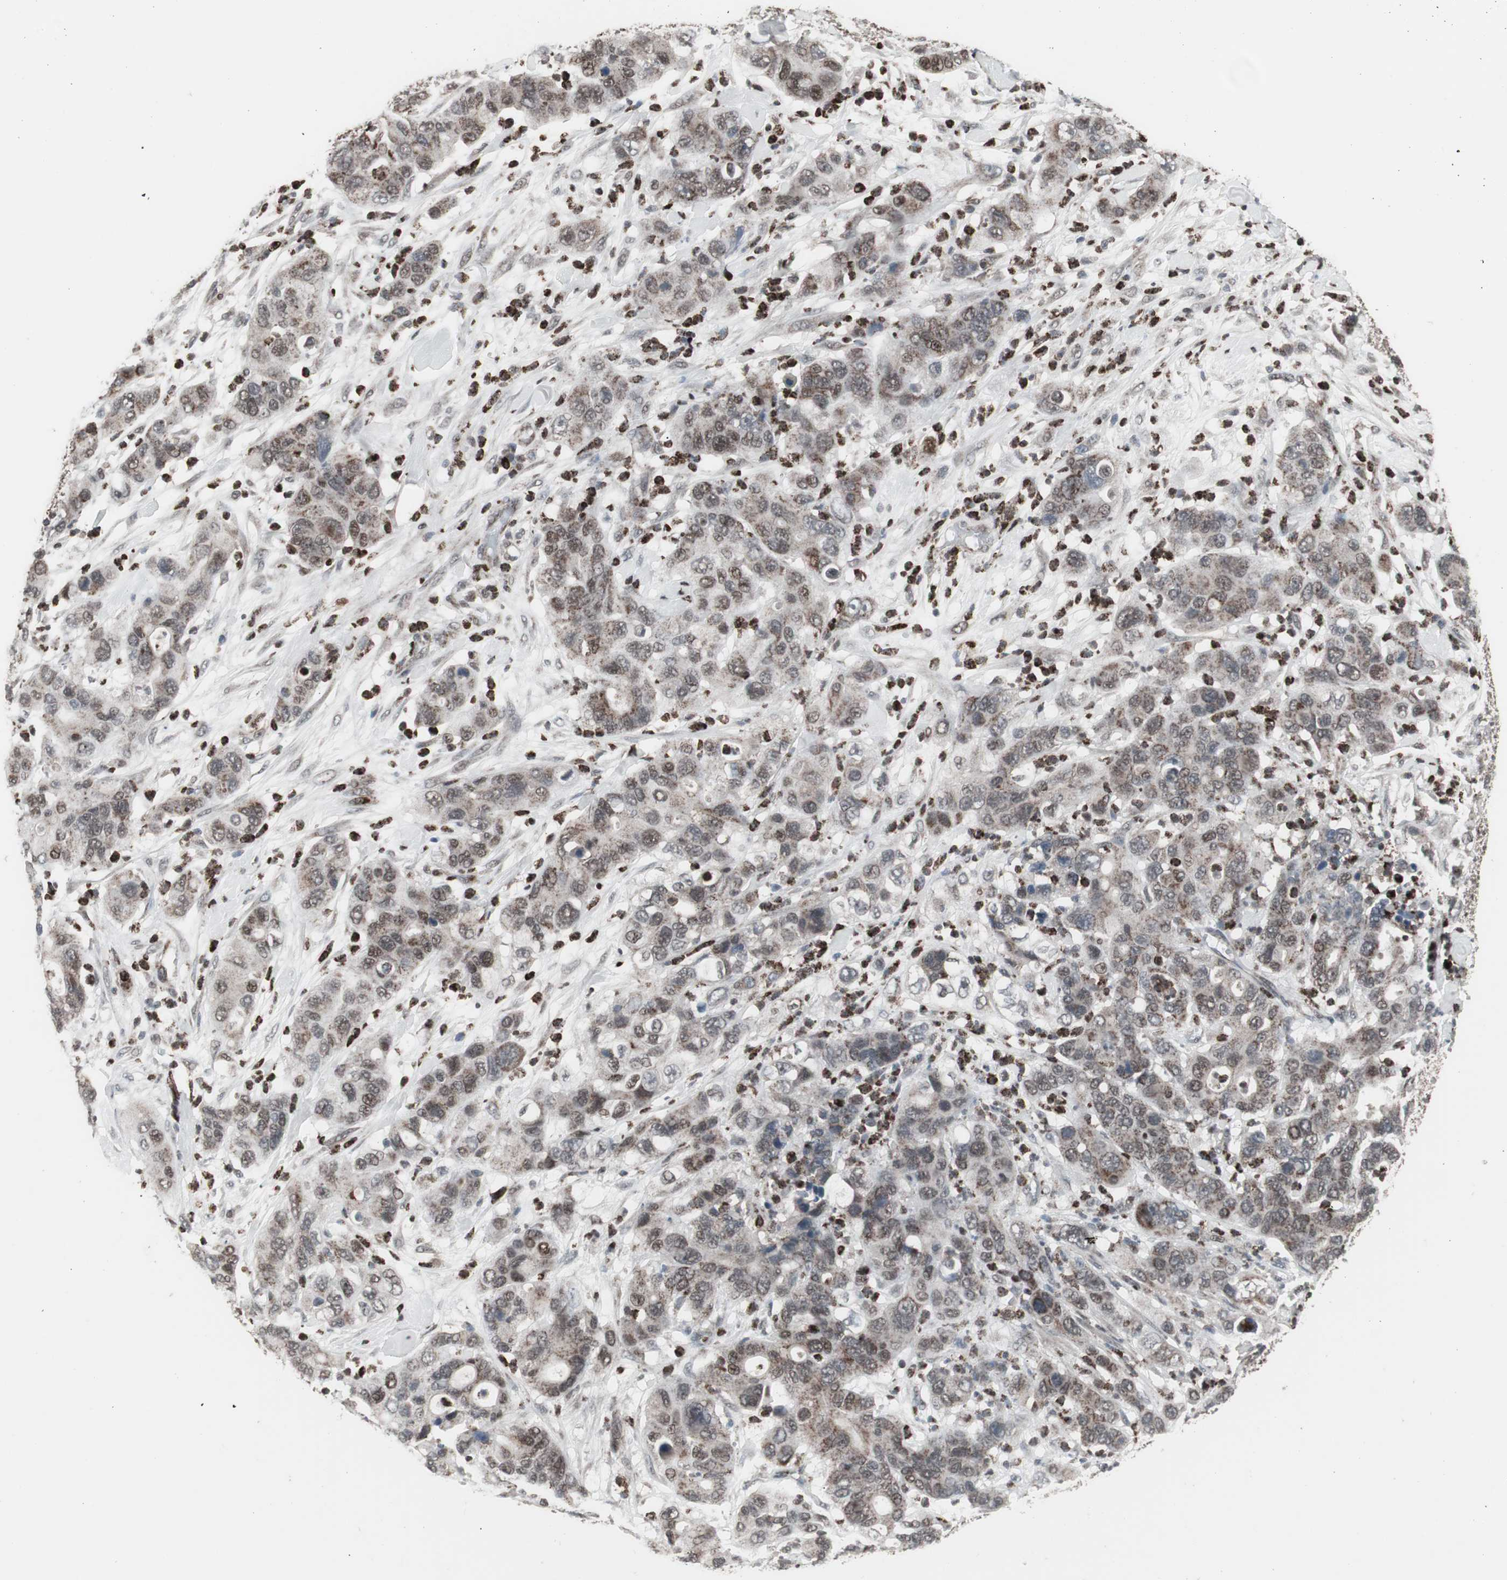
{"staining": {"intensity": "weak", "quantity": ">75%", "location": "nuclear"}, "tissue": "pancreatic cancer", "cell_type": "Tumor cells", "image_type": "cancer", "snomed": [{"axis": "morphology", "description": "Adenocarcinoma, NOS"}, {"axis": "topography", "description": "Pancreas"}], "caption": "The image displays staining of pancreatic cancer (adenocarcinoma), revealing weak nuclear protein staining (brown color) within tumor cells.", "gene": "RXRA", "patient": {"sex": "female", "age": 71}}